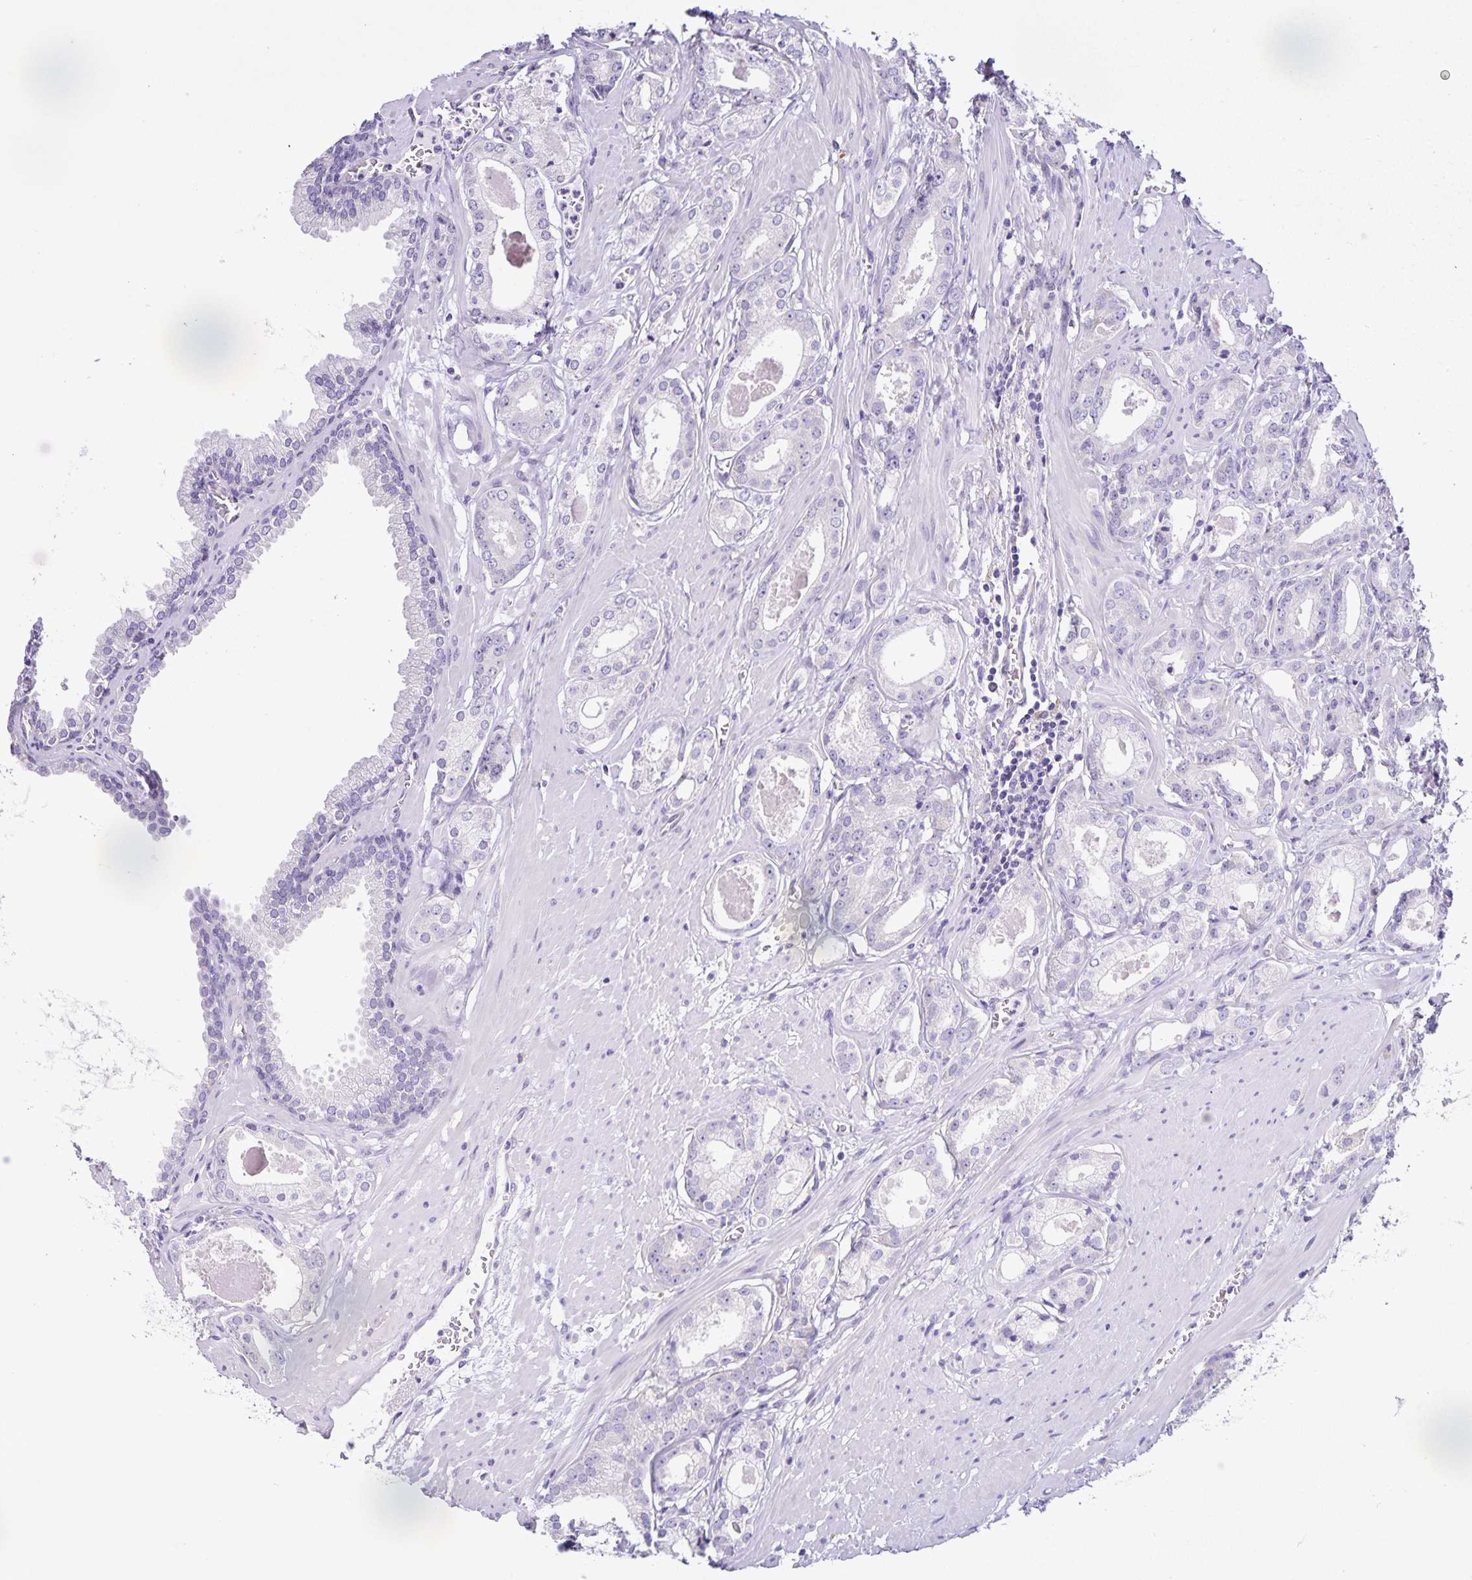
{"staining": {"intensity": "negative", "quantity": "none", "location": "none"}, "tissue": "prostate cancer", "cell_type": "Tumor cells", "image_type": "cancer", "snomed": [{"axis": "morphology", "description": "Adenocarcinoma, NOS"}, {"axis": "morphology", "description": "Adenocarcinoma, Low grade"}, {"axis": "topography", "description": "Prostate"}], "caption": "Human prostate adenocarcinoma stained for a protein using immunohistochemistry reveals no staining in tumor cells.", "gene": "BOLL", "patient": {"sex": "male", "age": 64}}